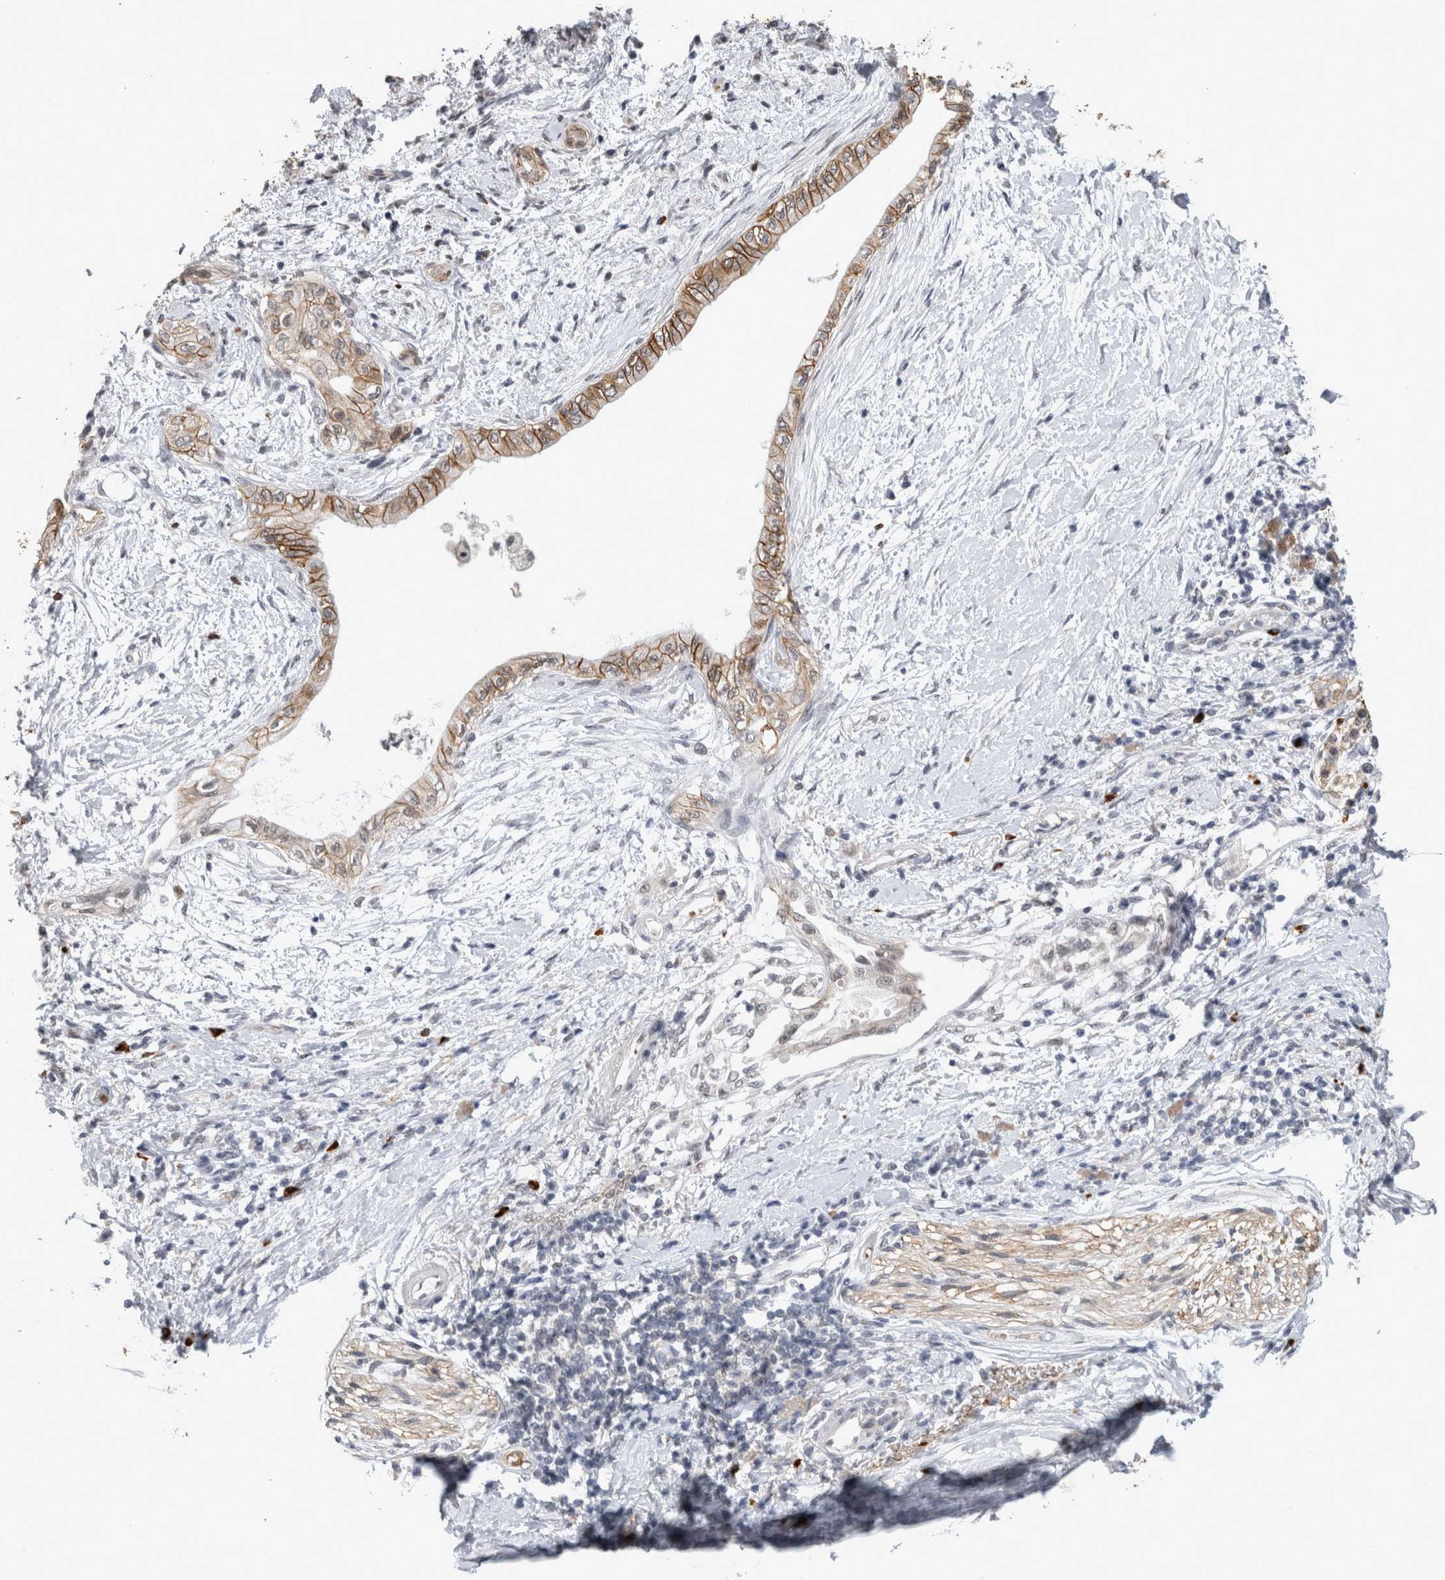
{"staining": {"intensity": "moderate", "quantity": ">75%", "location": "cytoplasmic/membranous"}, "tissue": "pancreatic cancer", "cell_type": "Tumor cells", "image_type": "cancer", "snomed": [{"axis": "morphology", "description": "Normal tissue, NOS"}, {"axis": "morphology", "description": "Adenocarcinoma, NOS"}, {"axis": "topography", "description": "Pancreas"}, {"axis": "topography", "description": "Duodenum"}], "caption": "Protein staining of adenocarcinoma (pancreatic) tissue displays moderate cytoplasmic/membranous staining in approximately >75% of tumor cells.", "gene": "PEBP4", "patient": {"sex": "female", "age": 60}}